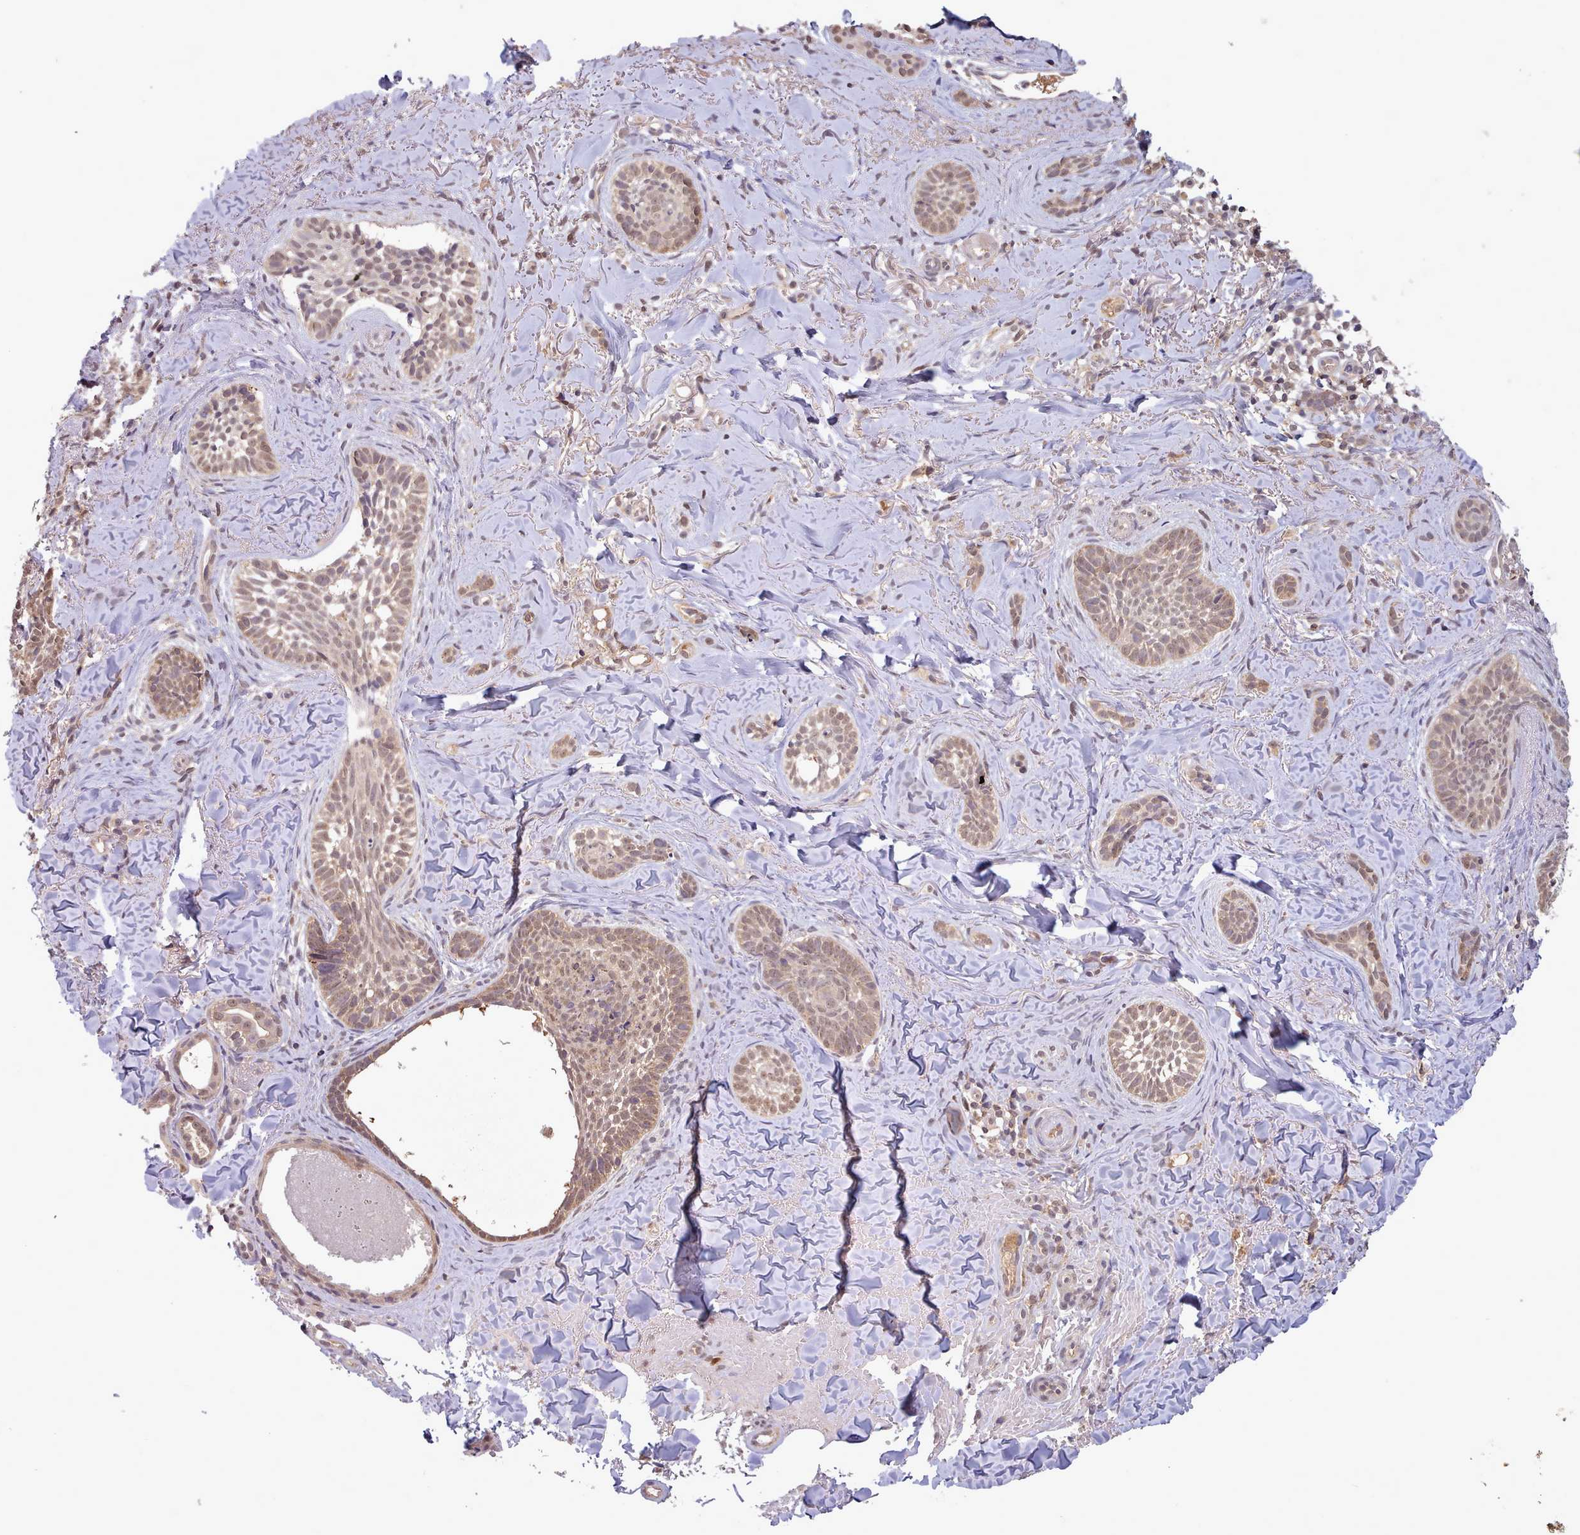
{"staining": {"intensity": "weak", "quantity": ">75%", "location": "cytoplasmic/membranous,nuclear"}, "tissue": "skin cancer", "cell_type": "Tumor cells", "image_type": "cancer", "snomed": [{"axis": "morphology", "description": "Basal cell carcinoma"}, {"axis": "topography", "description": "Skin"}], "caption": "Skin cancer (basal cell carcinoma) stained with DAB immunohistochemistry shows low levels of weak cytoplasmic/membranous and nuclear staining in approximately >75% of tumor cells.", "gene": "PIP4P1", "patient": {"sex": "female", "age": 55}}